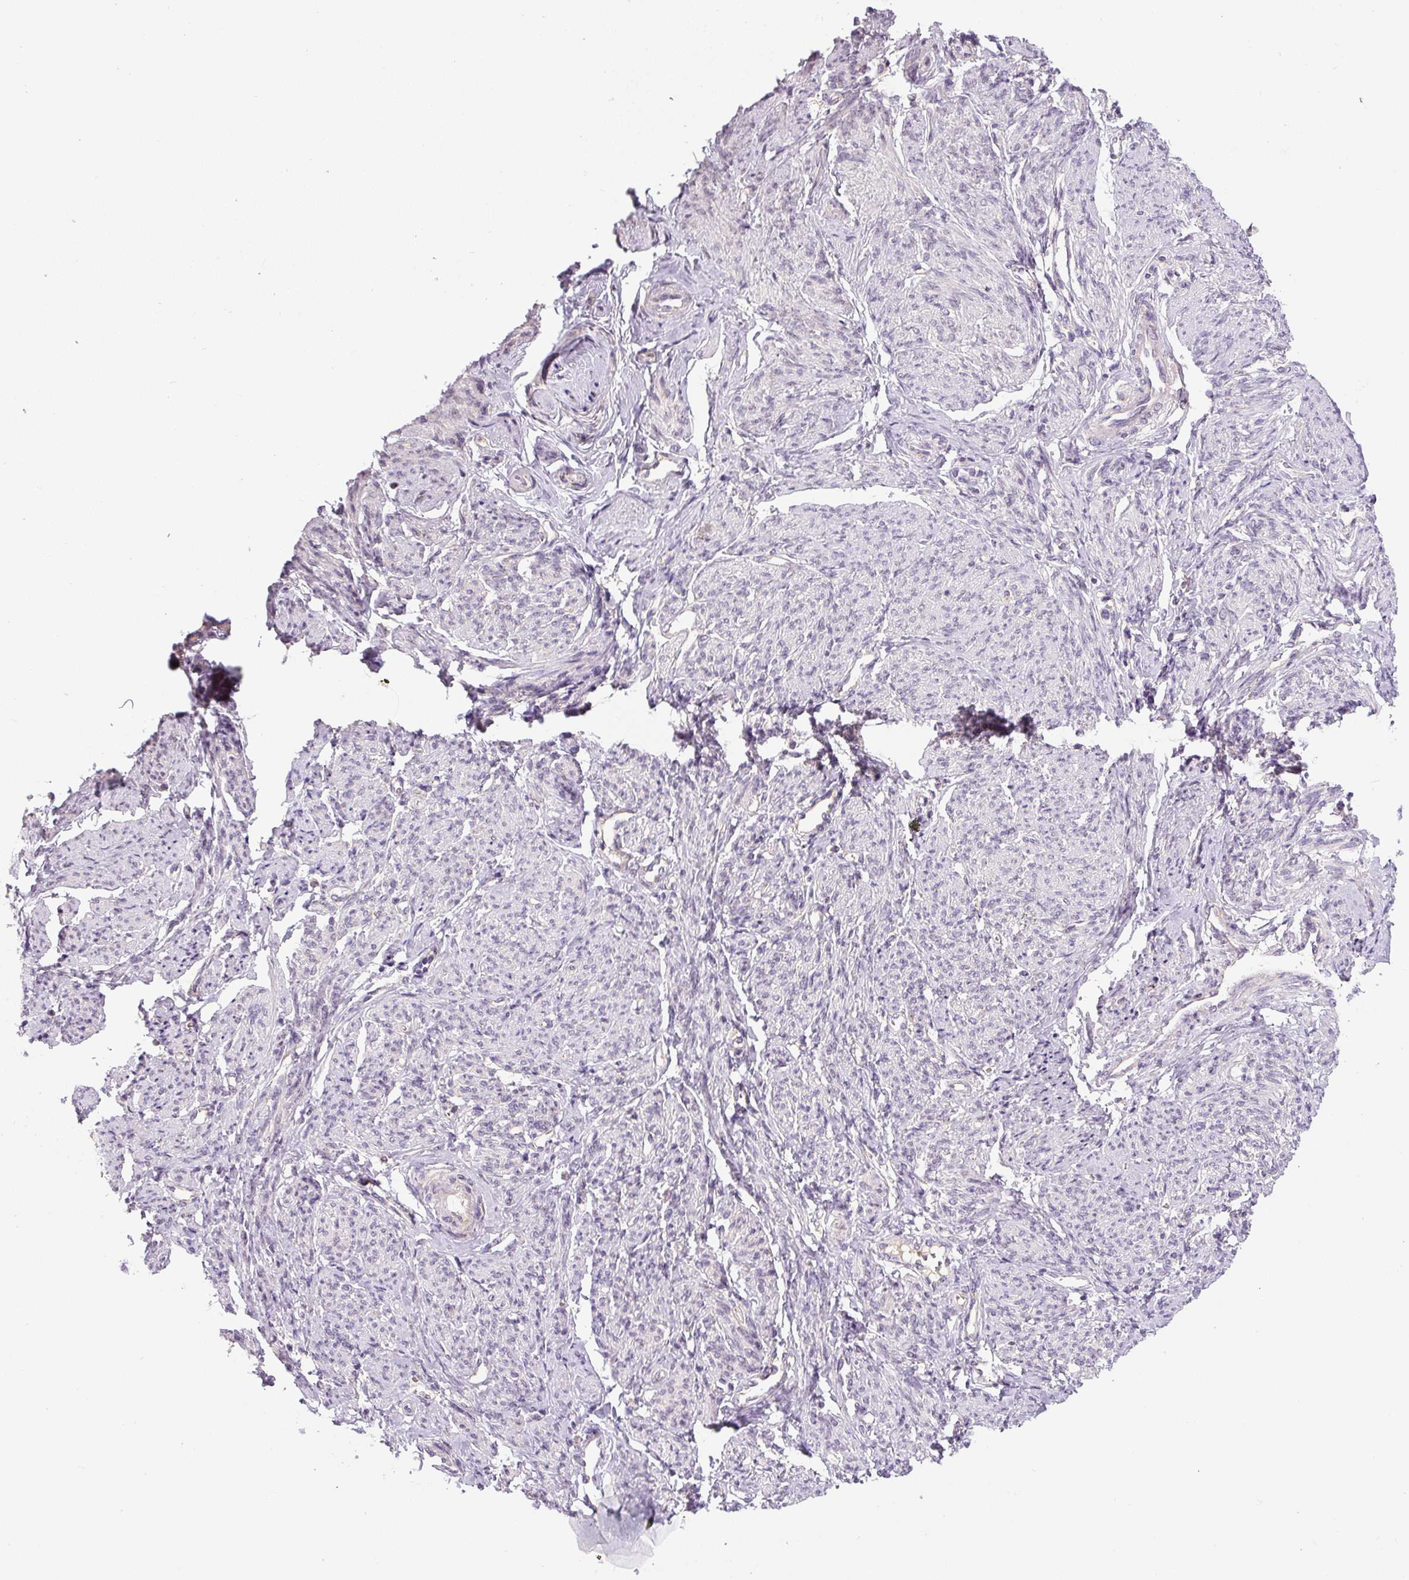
{"staining": {"intensity": "negative", "quantity": "none", "location": "none"}, "tissue": "smooth muscle", "cell_type": "Smooth muscle cells", "image_type": "normal", "snomed": [{"axis": "morphology", "description": "Normal tissue, NOS"}, {"axis": "topography", "description": "Smooth muscle"}], "caption": "A micrograph of smooth muscle stained for a protein exhibits no brown staining in smooth muscle cells. The staining was performed using DAB to visualize the protein expression in brown, while the nuclei were stained in blue with hematoxylin (Magnification: 20x).", "gene": "PCM1", "patient": {"sex": "female", "age": 65}}